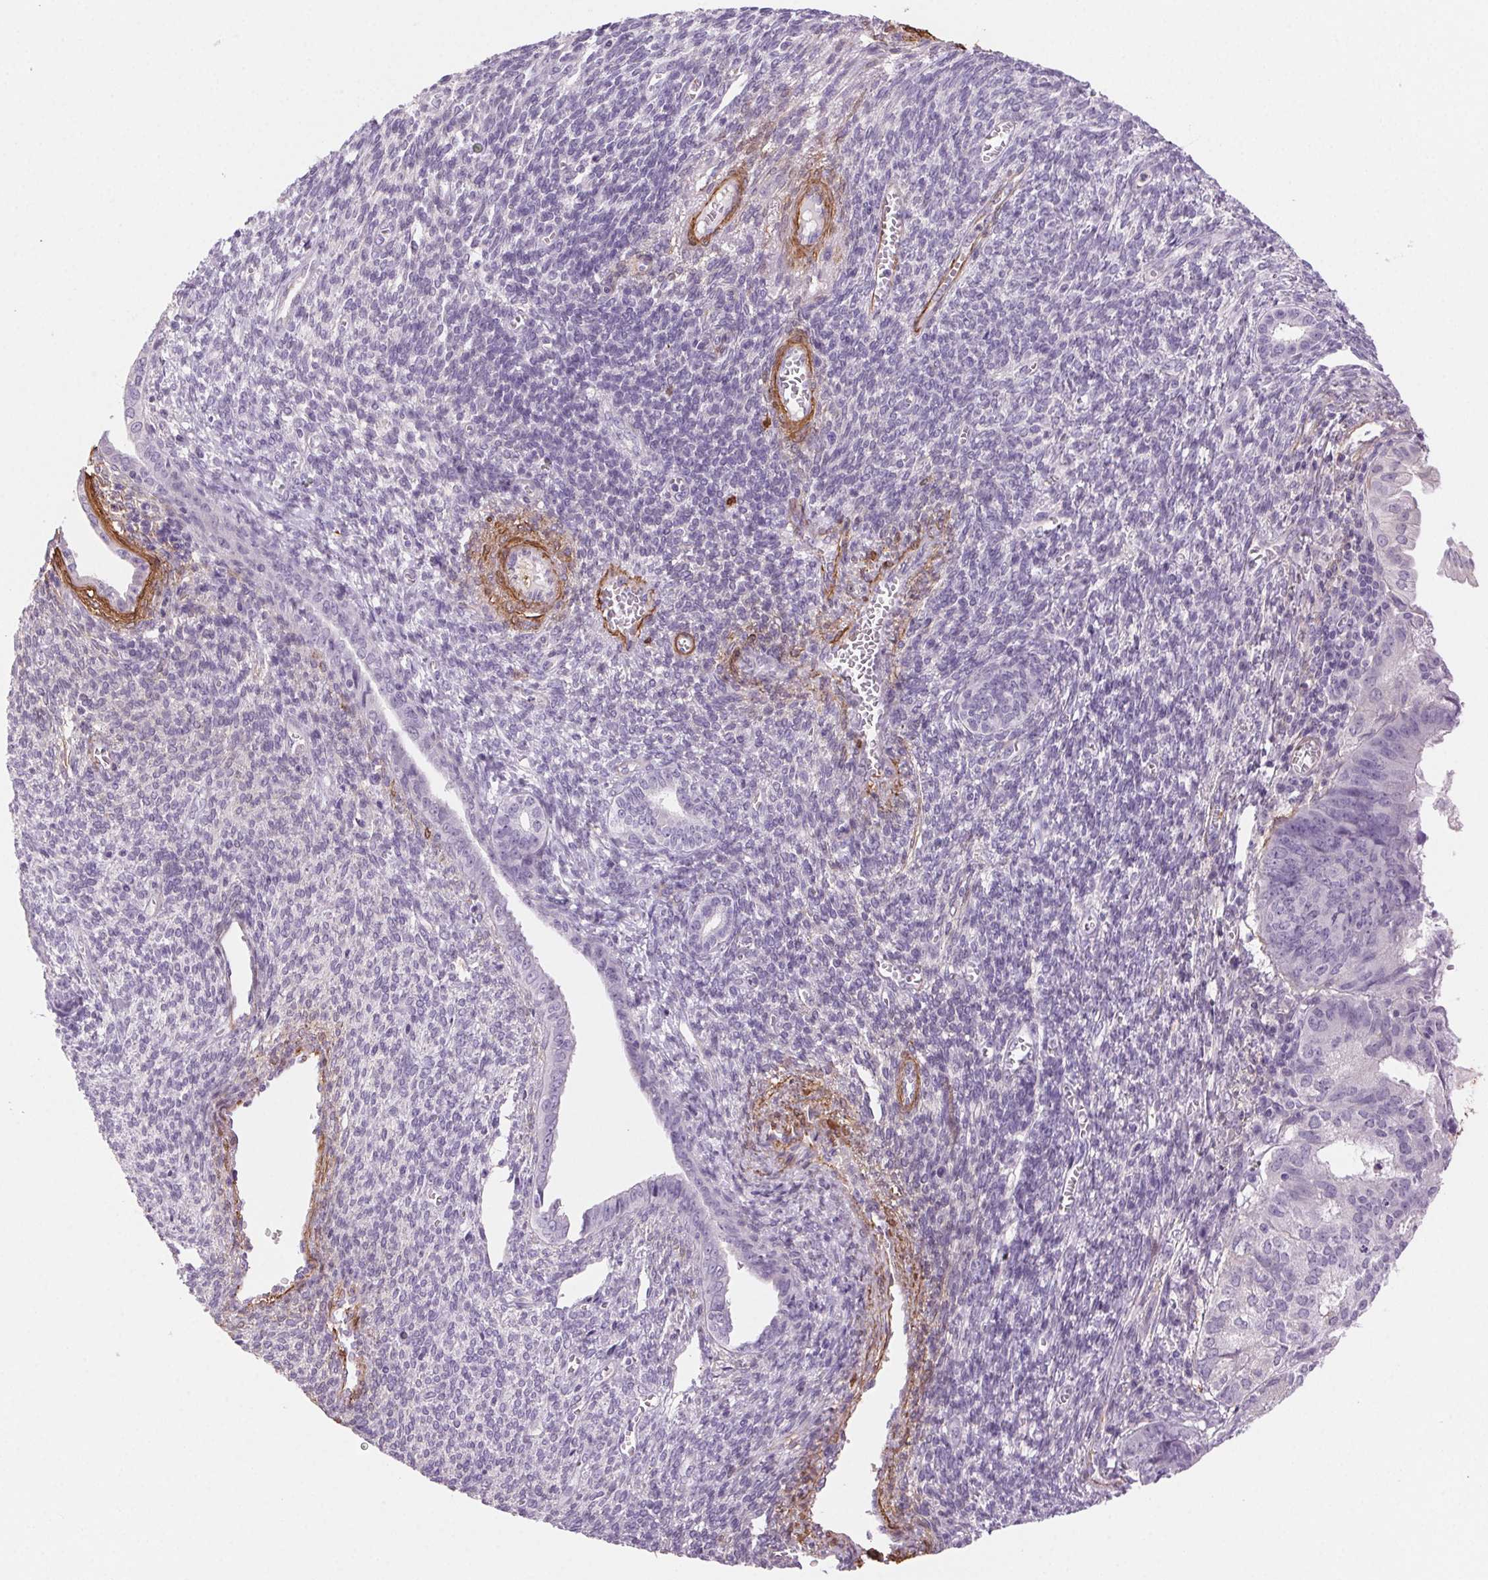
{"staining": {"intensity": "negative", "quantity": "none", "location": "none"}, "tissue": "endometrial cancer", "cell_type": "Tumor cells", "image_type": "cancer", "snomed": [{"axis": "morphology", "description": "Adenocarcinoma, NOS"}, {"axis": "topography", "description": "Endometrium"}], "caption": "This is an IHC photomicrograph of adenocarcinoma (endometrial). There is no positivity in tumor cells.", "gene": "GPX8", "patient": {"sex": "female", "age": 86}}